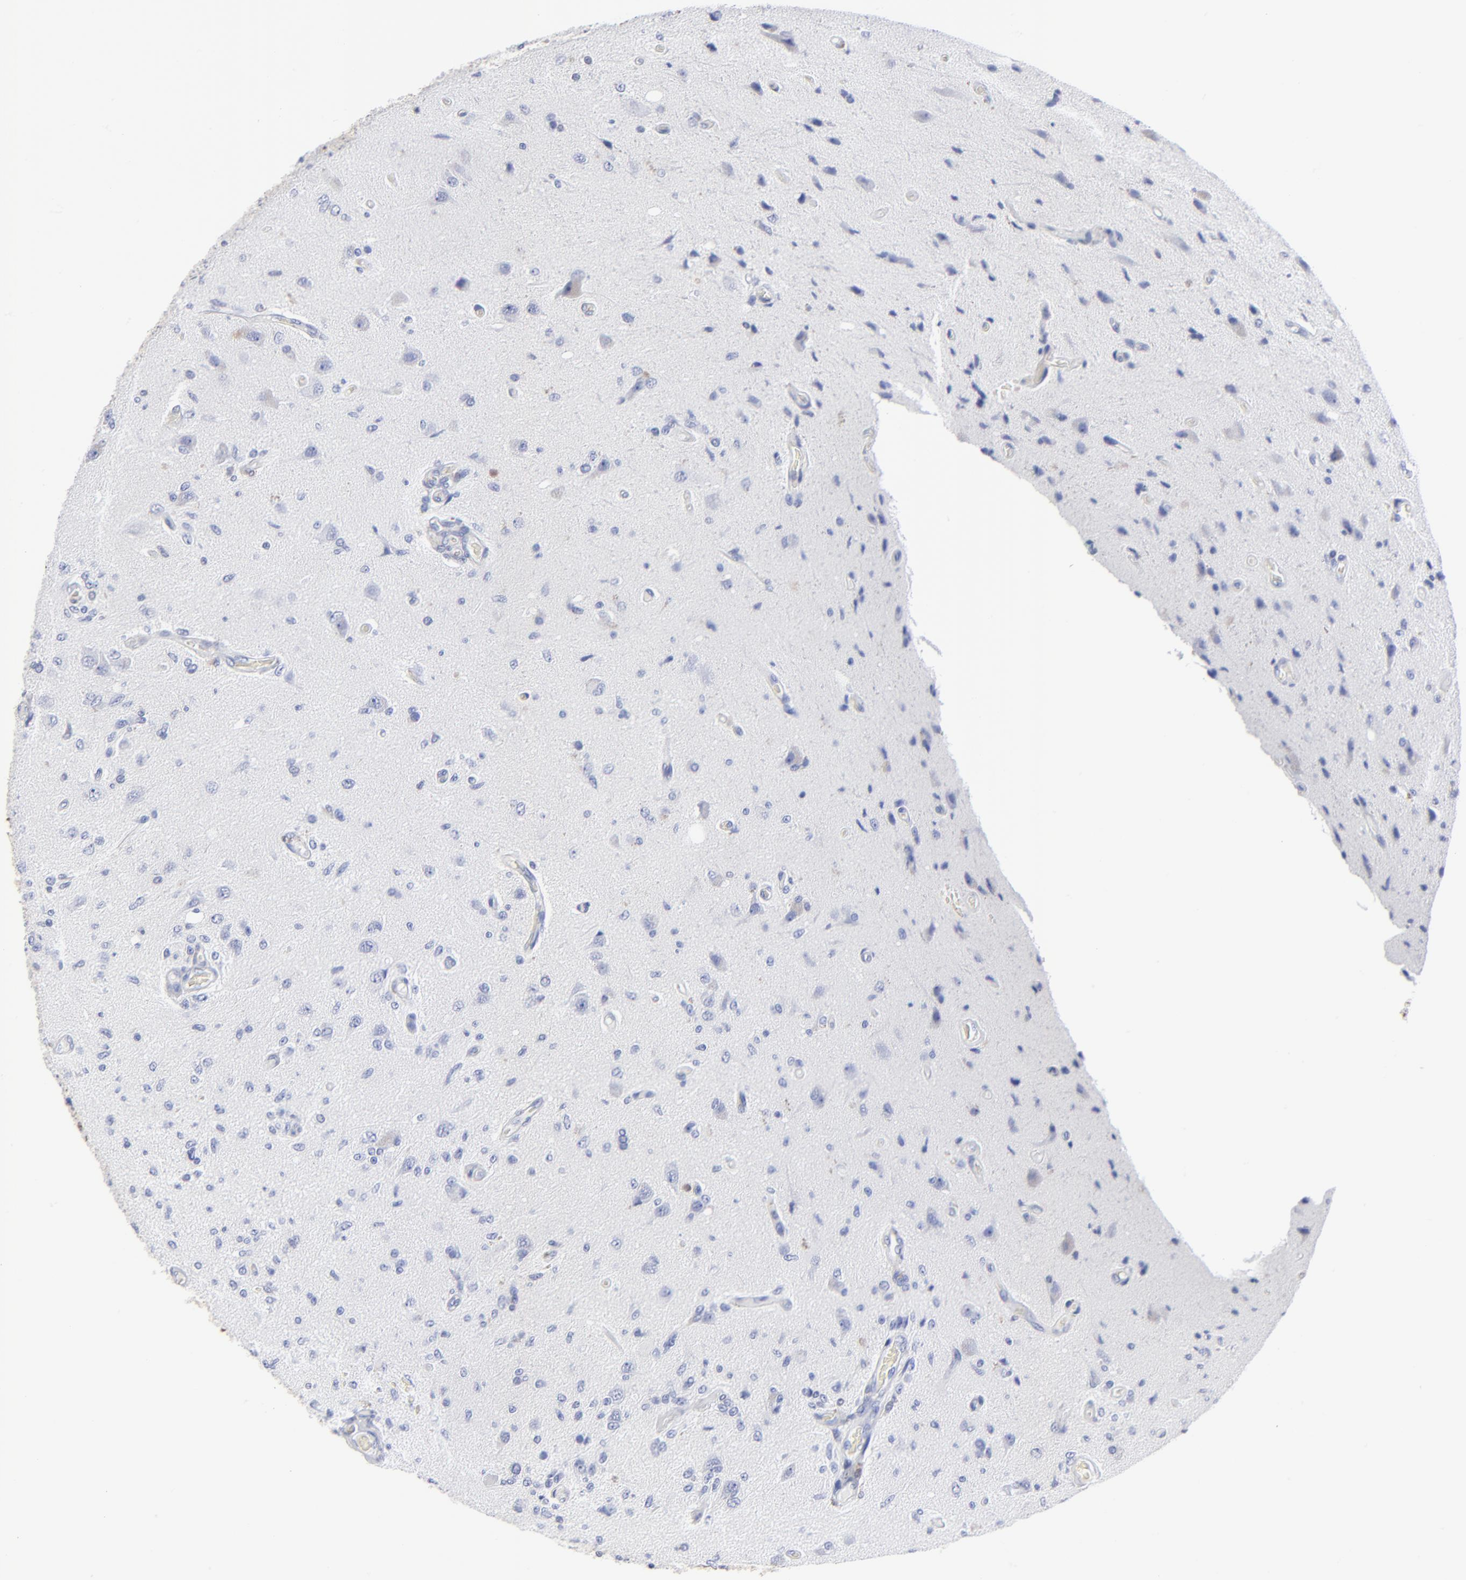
{"staining": {"intensity": "negative", "quantity": "none", "location": "none"}, "tissue": "glioma", "cell_type": "Tumor cells", "image_type": "cancer", "snomed": [{"axis": "morphology", "description": "Normal tissue, NOS"}, {"axis": "morphology", "description": "Glioma, malignant, High grade"}, {"axis": "topography", "description": "Cerebral cortex"}], "caption": "There is no significant staining in tumor cells of high-grade glioma (malignant). The staining was performed using DAB to visualize the protein expression in brown, while the nuclei were stained in blue with hematoxylin (Magnification: 20x).", "gene": "TBXT", "patient": {"sex": "male", "age": 77}}